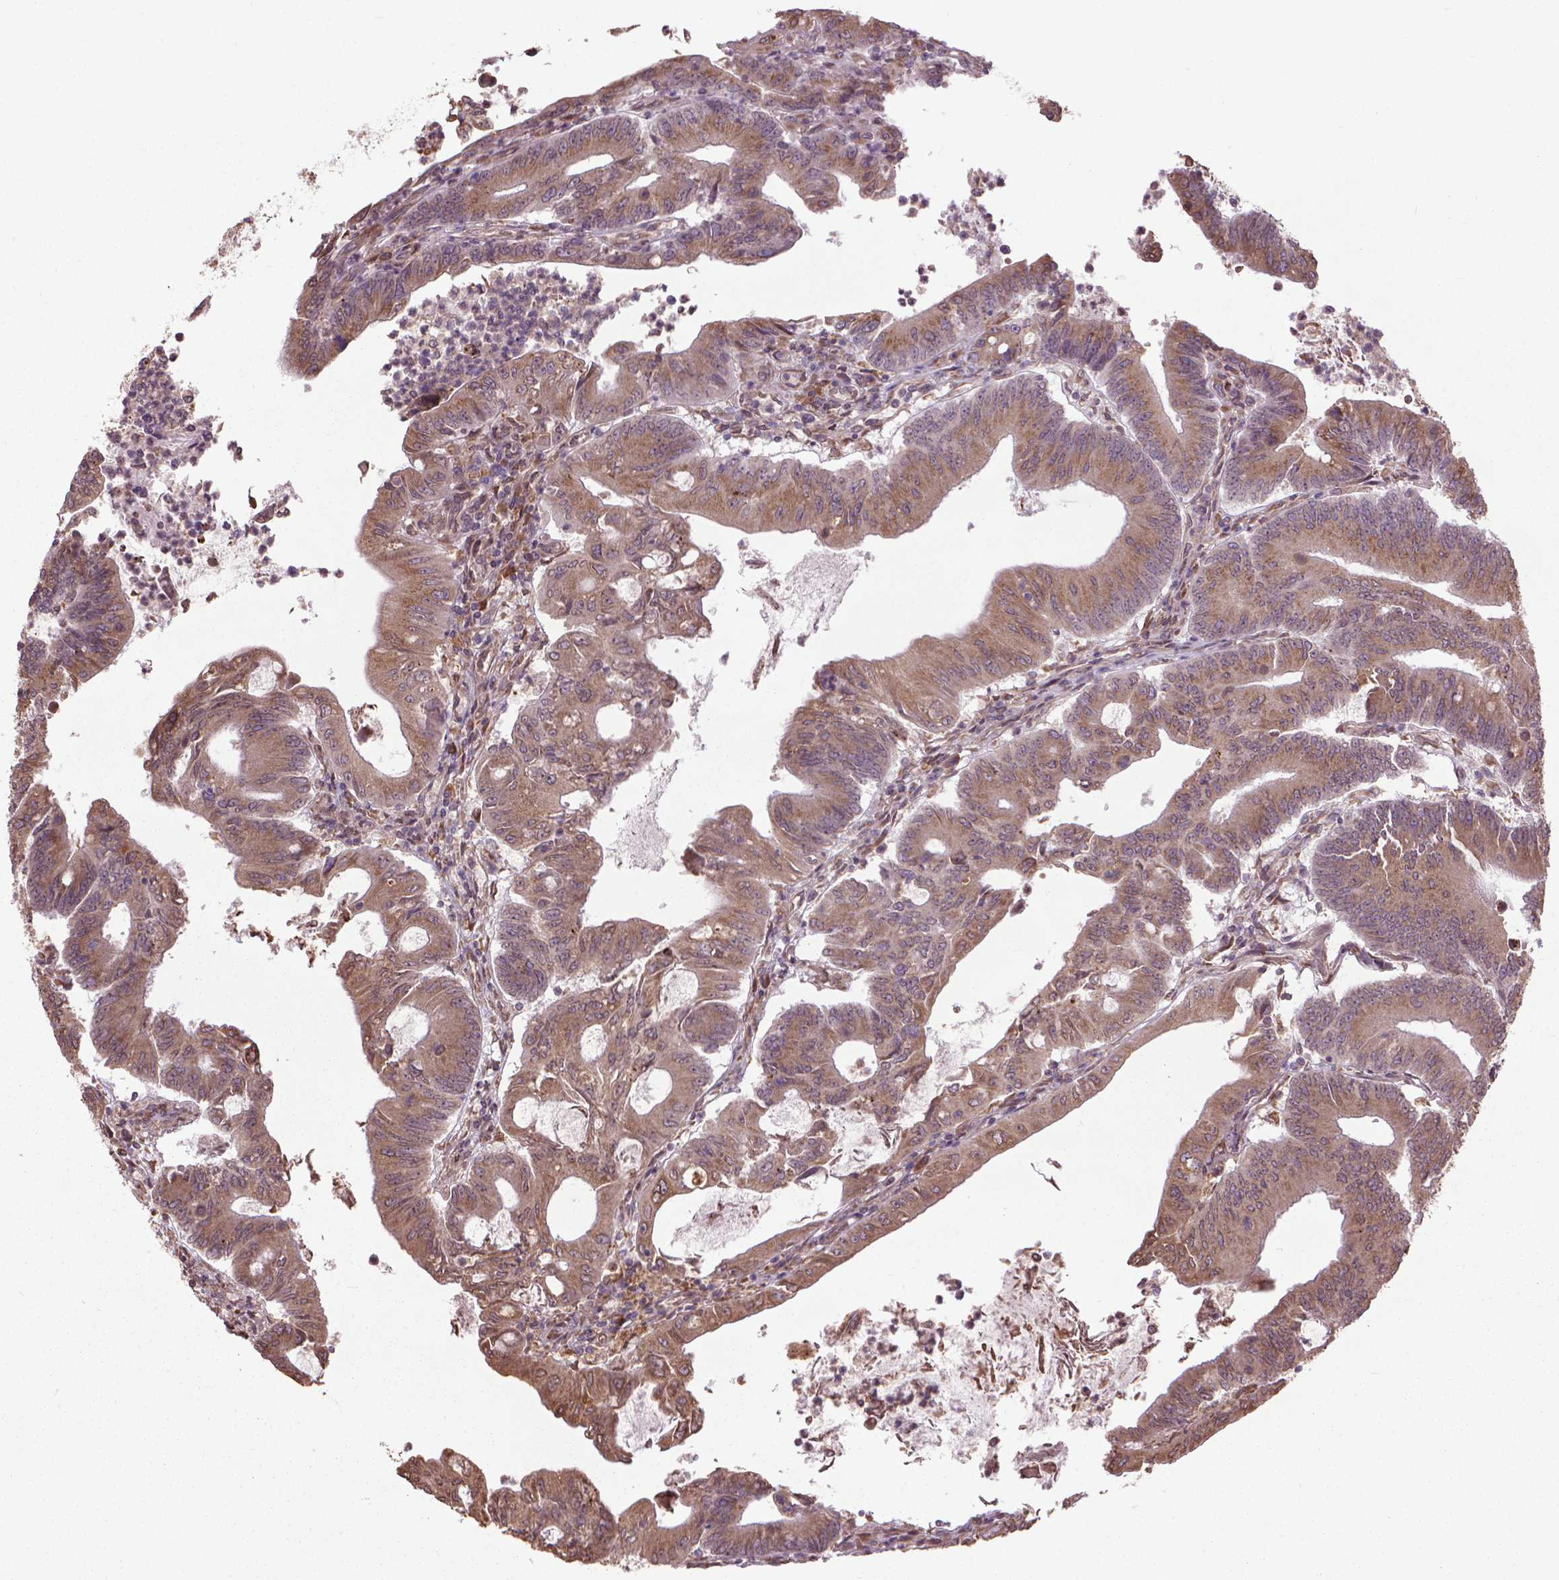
{"staining": {"intensity": "moderate", "quantity": ">75%", "location": "cytoplasmic/membranous"}, "tissue": "colorectal cancer", "cell_type": "Tumor cells", "image_type": "cancer", "snomed": [{"axis": "morphology", "description": "Adenocarcinoma, NOS"}, {"axis": "topography", "description": "Colon"}], "caption": "Protein staining displays moderate cytoplasmic/membranous staining in about >75% of tumor cells in colorectal cancer (adenocarcinoma).", "gene": "GAS1", "patient": {"sex": "female", "age": 70}}